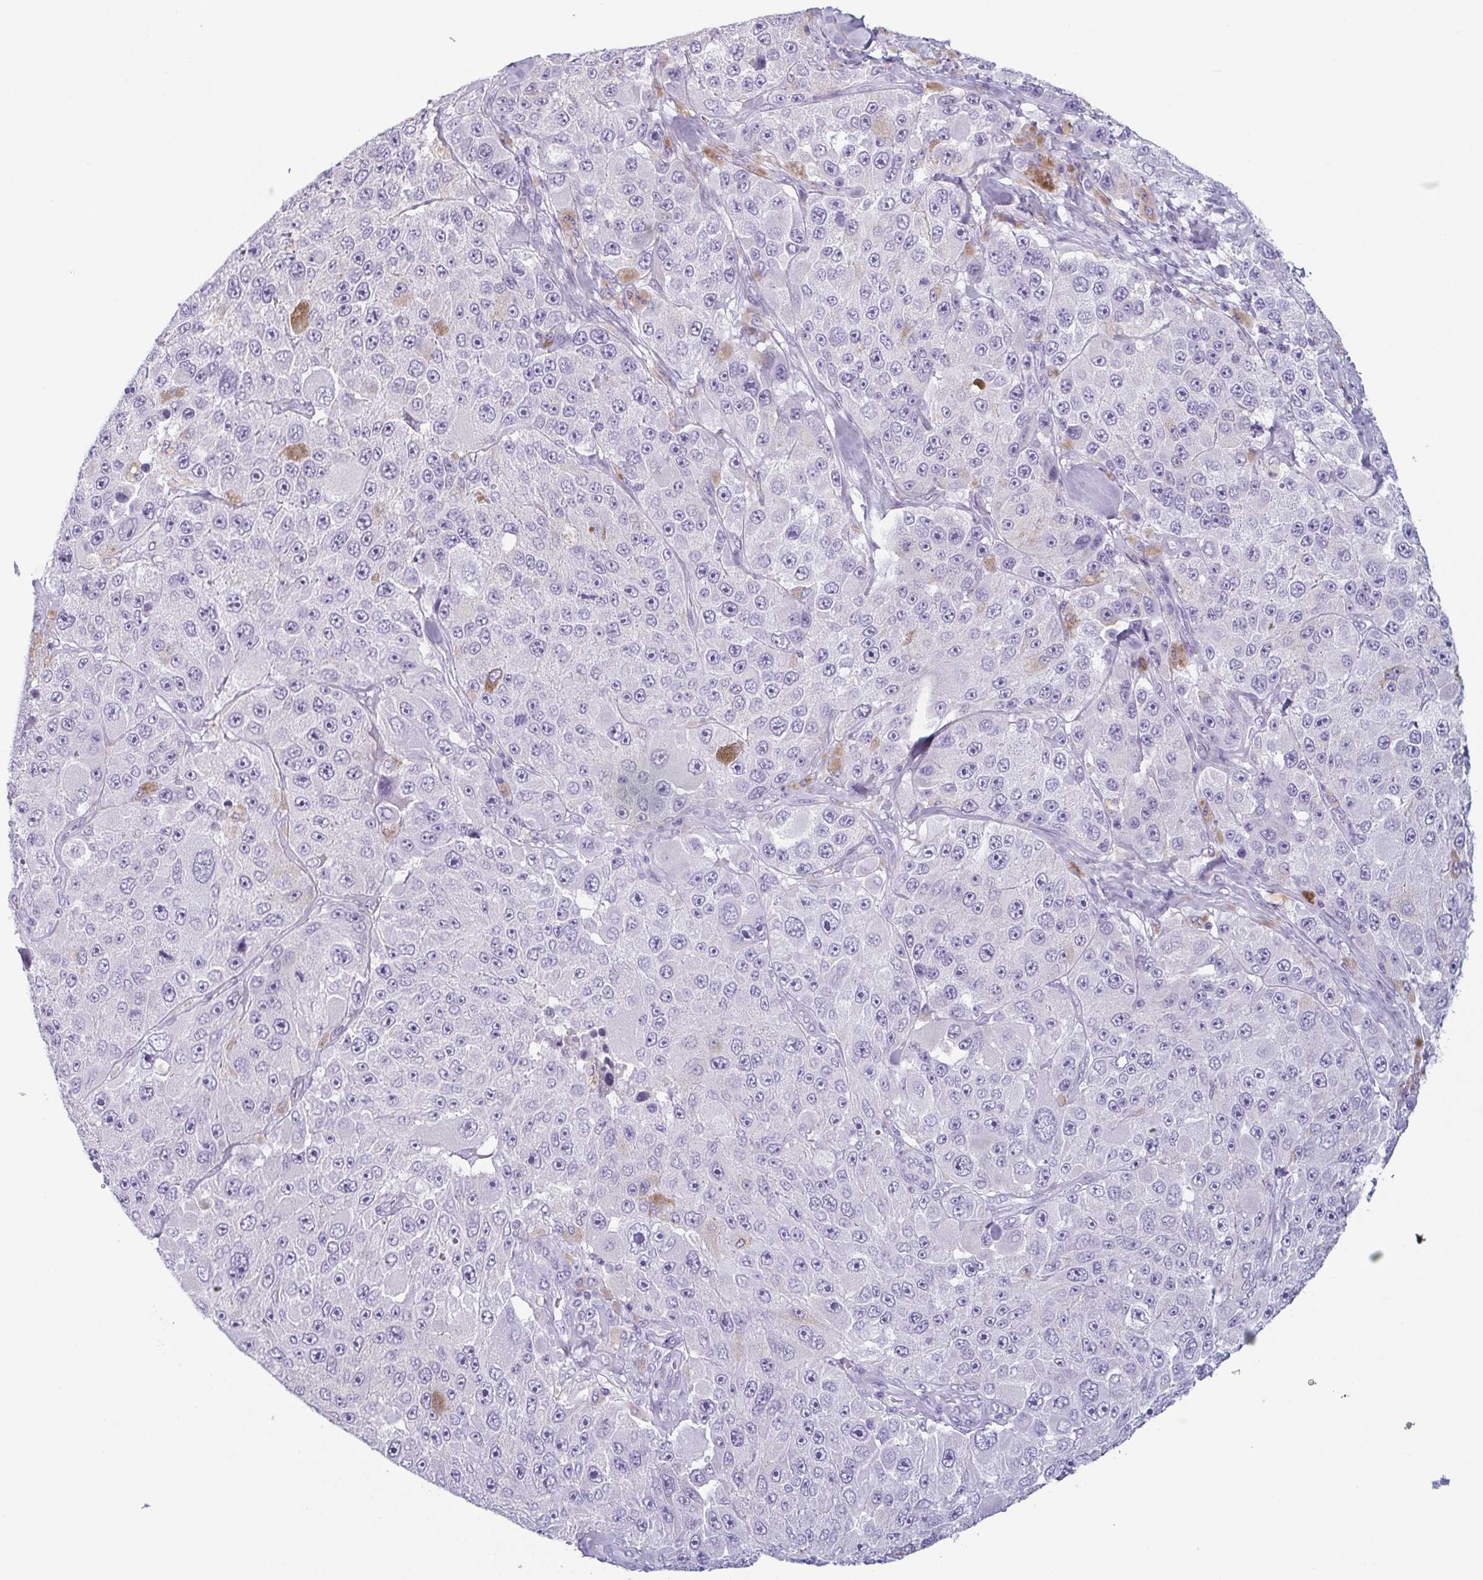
{"staining": {"intensity": "negative", "quantity": "none", "location": "none"}, "tissue": "melanoma", "cell_type": "Tumor cells", "image_type": "cancer", "snomed": [{"axis": "morphology", "description": "Malignant melanoma, Metastatic site"}, {"axis": "topography", "description": "Lymph node"}], "caption": "This histopathology image is of malignant melanoma (metastatic site) stained with IHC to label a protein in brown with the nuclei are counter-stained blue. There is no expression in tumor cells. (DAB immunohistochemistry (IHC), high magnification).", "gene": "KRT78", "patient": {"sex": "male", "age": 62}}